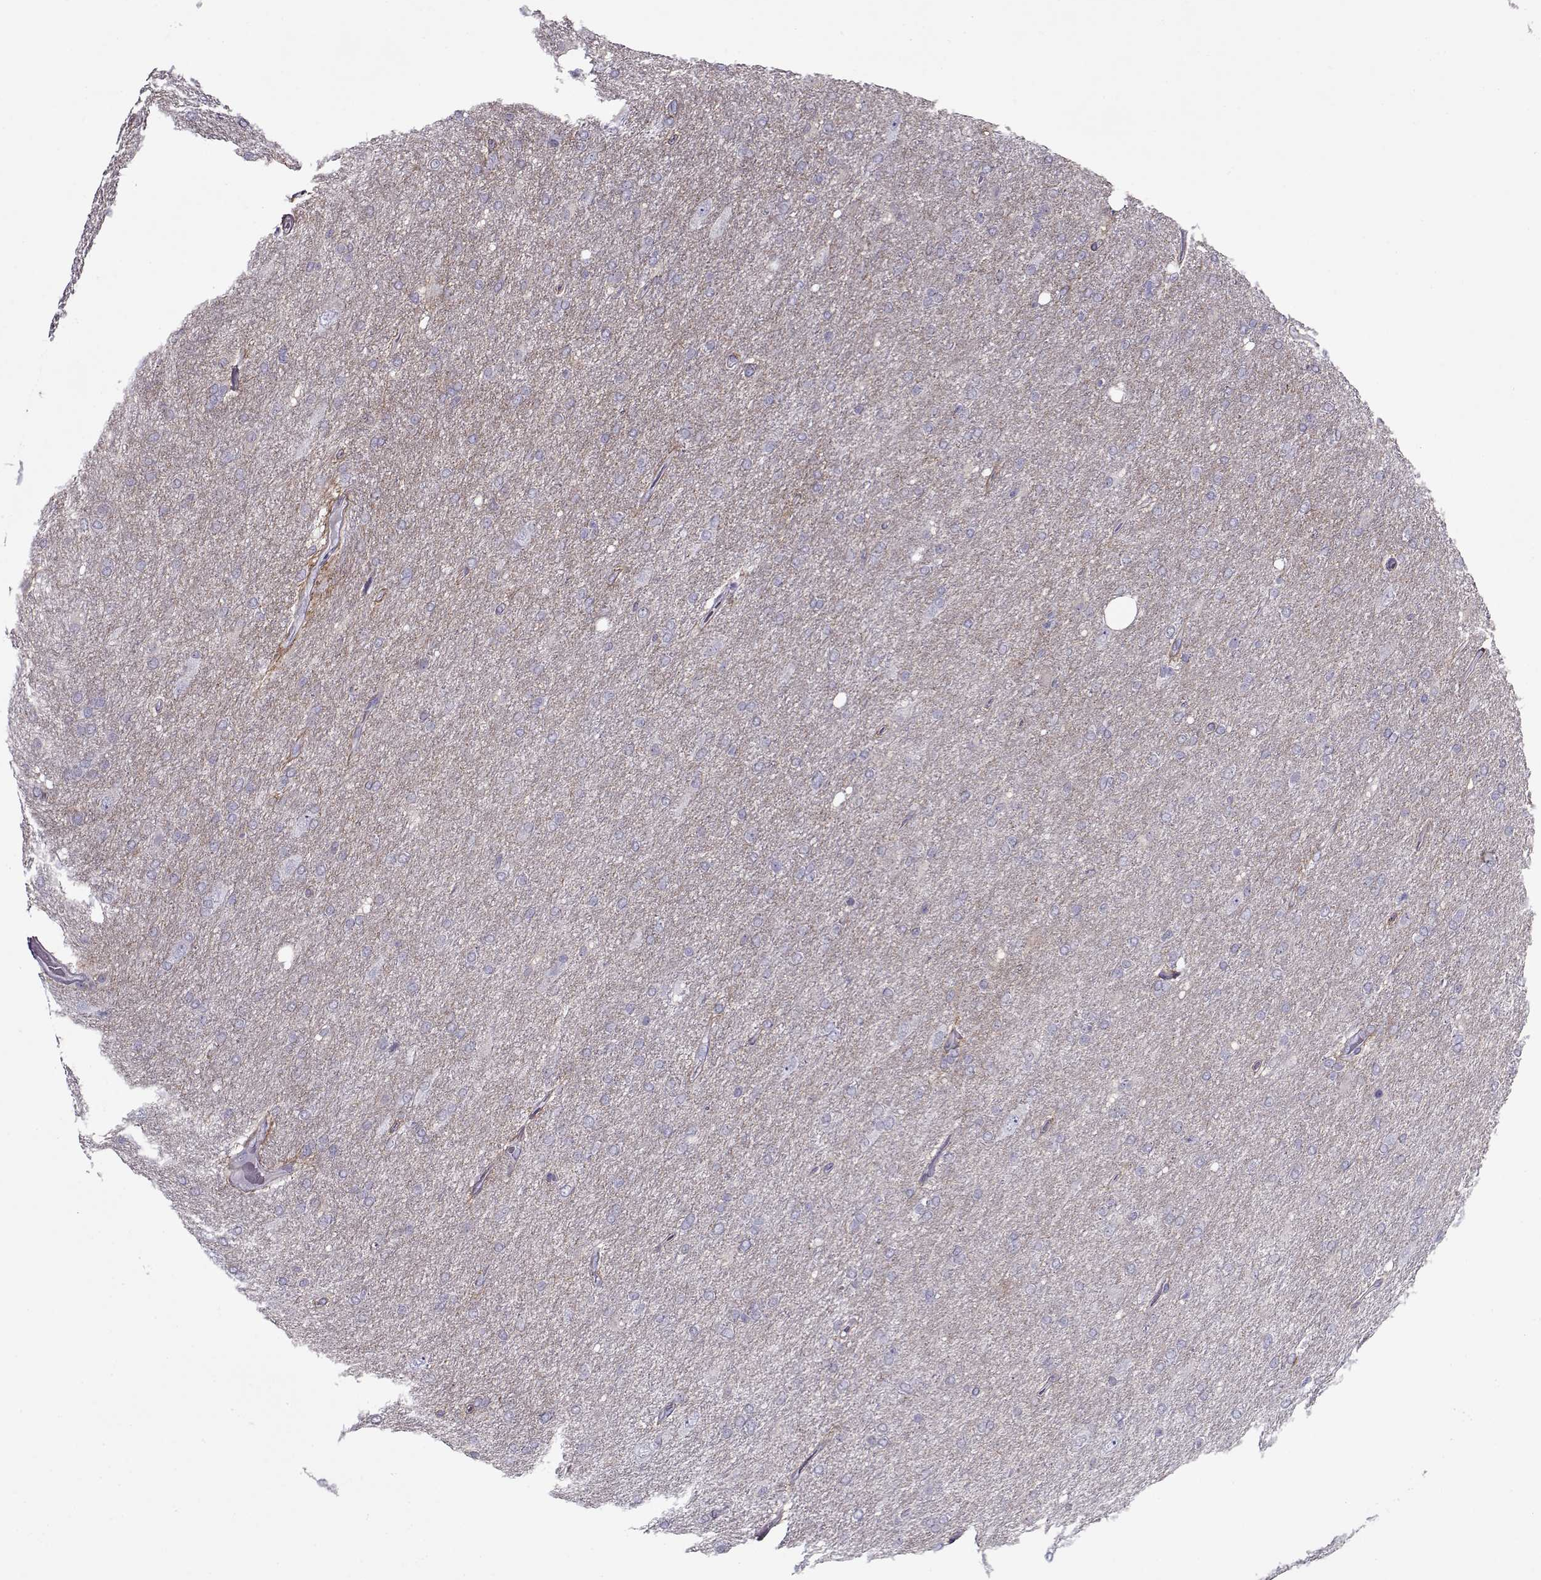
{"staining": {"intensity": "negative", "quantity": "none", "location": "none"}, "tissue": "glioma", "cell_type": "Tumor cells", "image_type": "cancer", "snomed": [{"axis": "morphology", "description": "Glioma, malignant, High grade"}, {"axis": "topography", "description": "Cerebral cortex"}], "caption": "Image shows no protein expression in tumor cells of glioma tissue.", "gene": "PP2D1", "patient": {"sex": "male", "age": 70}}